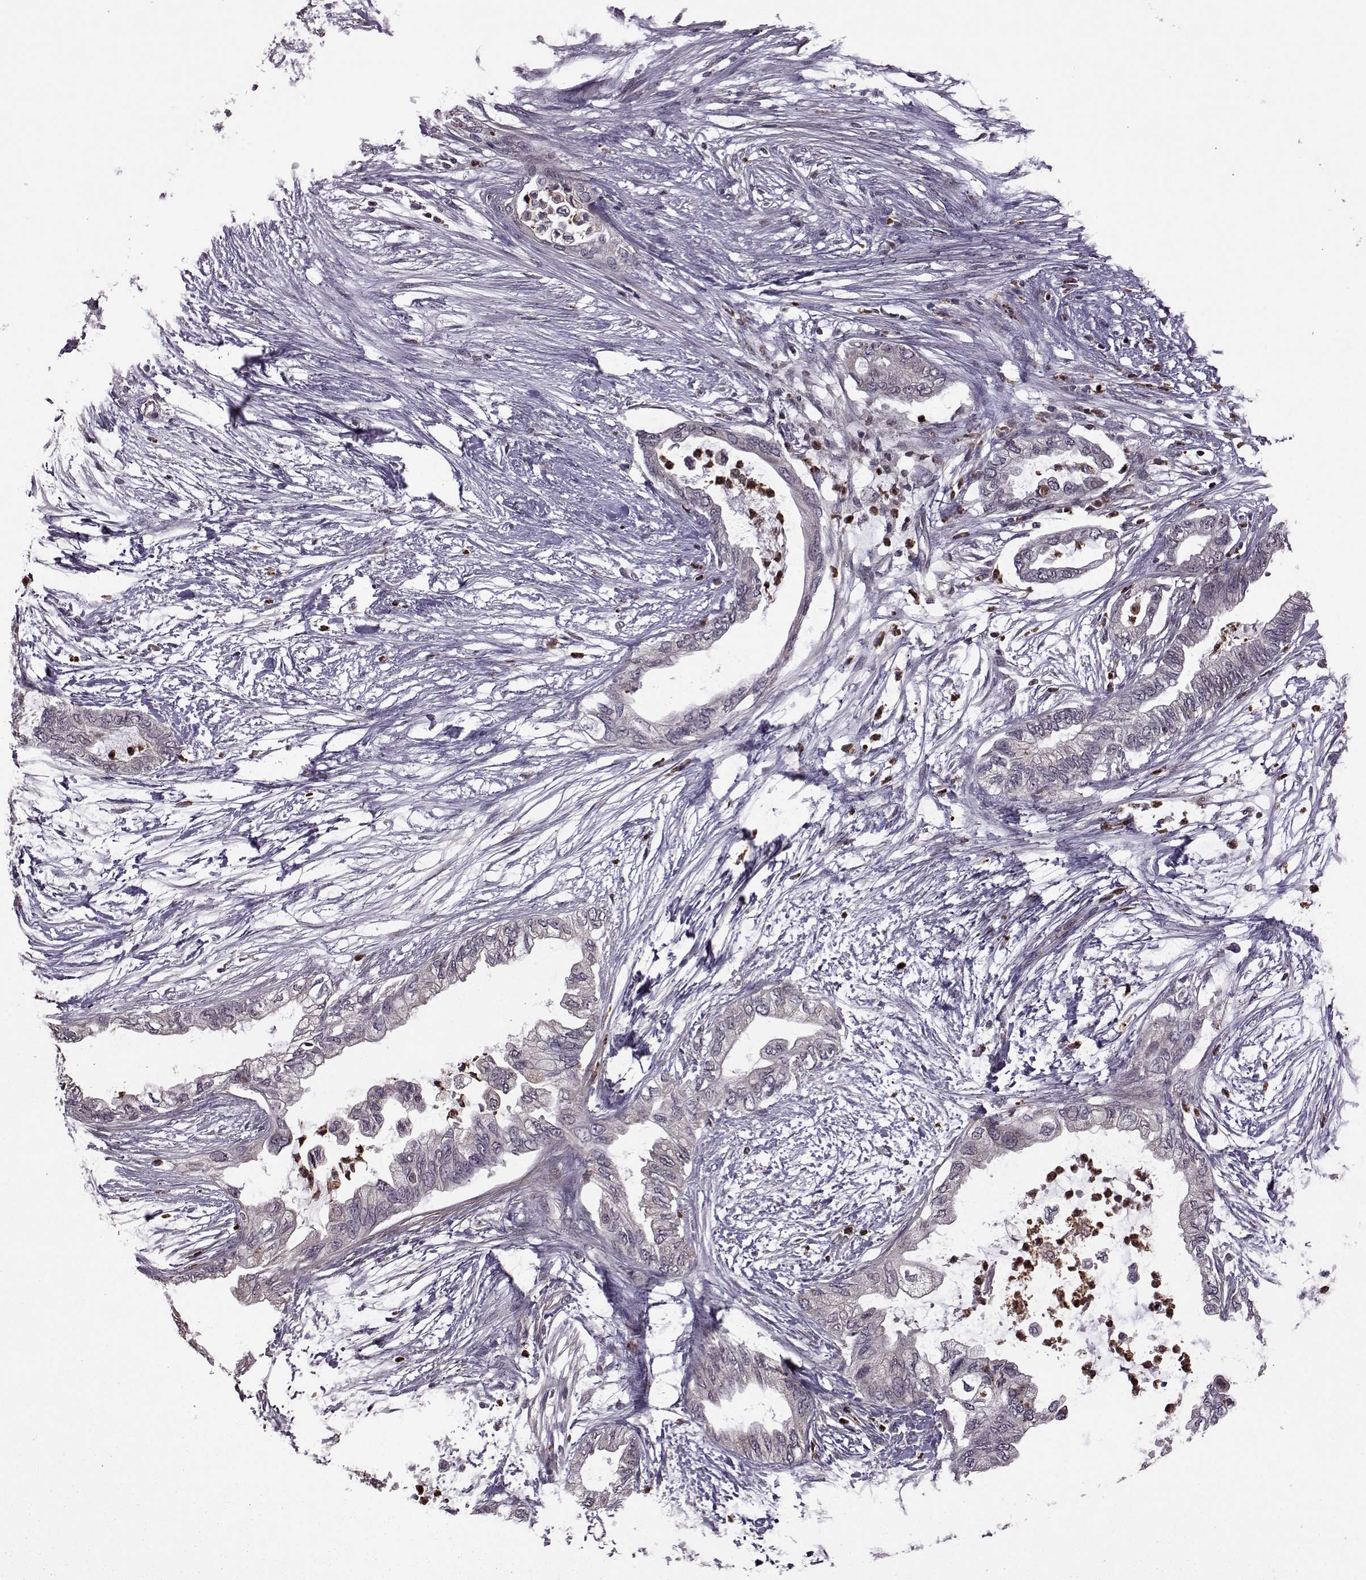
{"staining": {"intensity": "negative", "quantity": "none", "location": "none"}, "tissue": "pancreatic cancer", "cell_type": "Tumor cells", "image_type": "cancer", "snomed": [{"axis": "morphology", "description": "Normal tissue, NOS"}, {"axis": "morphology", "description": "Adenocarcinoma, NOS"}, {"axis": "topography", "description": "Pancreas"}, {"axis": "topography", "description": "Duodenum"}], "caption": "Immunohistochemistry of adenocarcinoma (pancreatic) displays no expression in tumor cells. Brightfield microscopy of immunohistochemistry stained with DAB (3,3'-diaminobenzidine) (brown) and hematoxylin (blue), captured at high magnification.", "gene": "TRMU", "patient": {"sex": "female", "age": 60}}